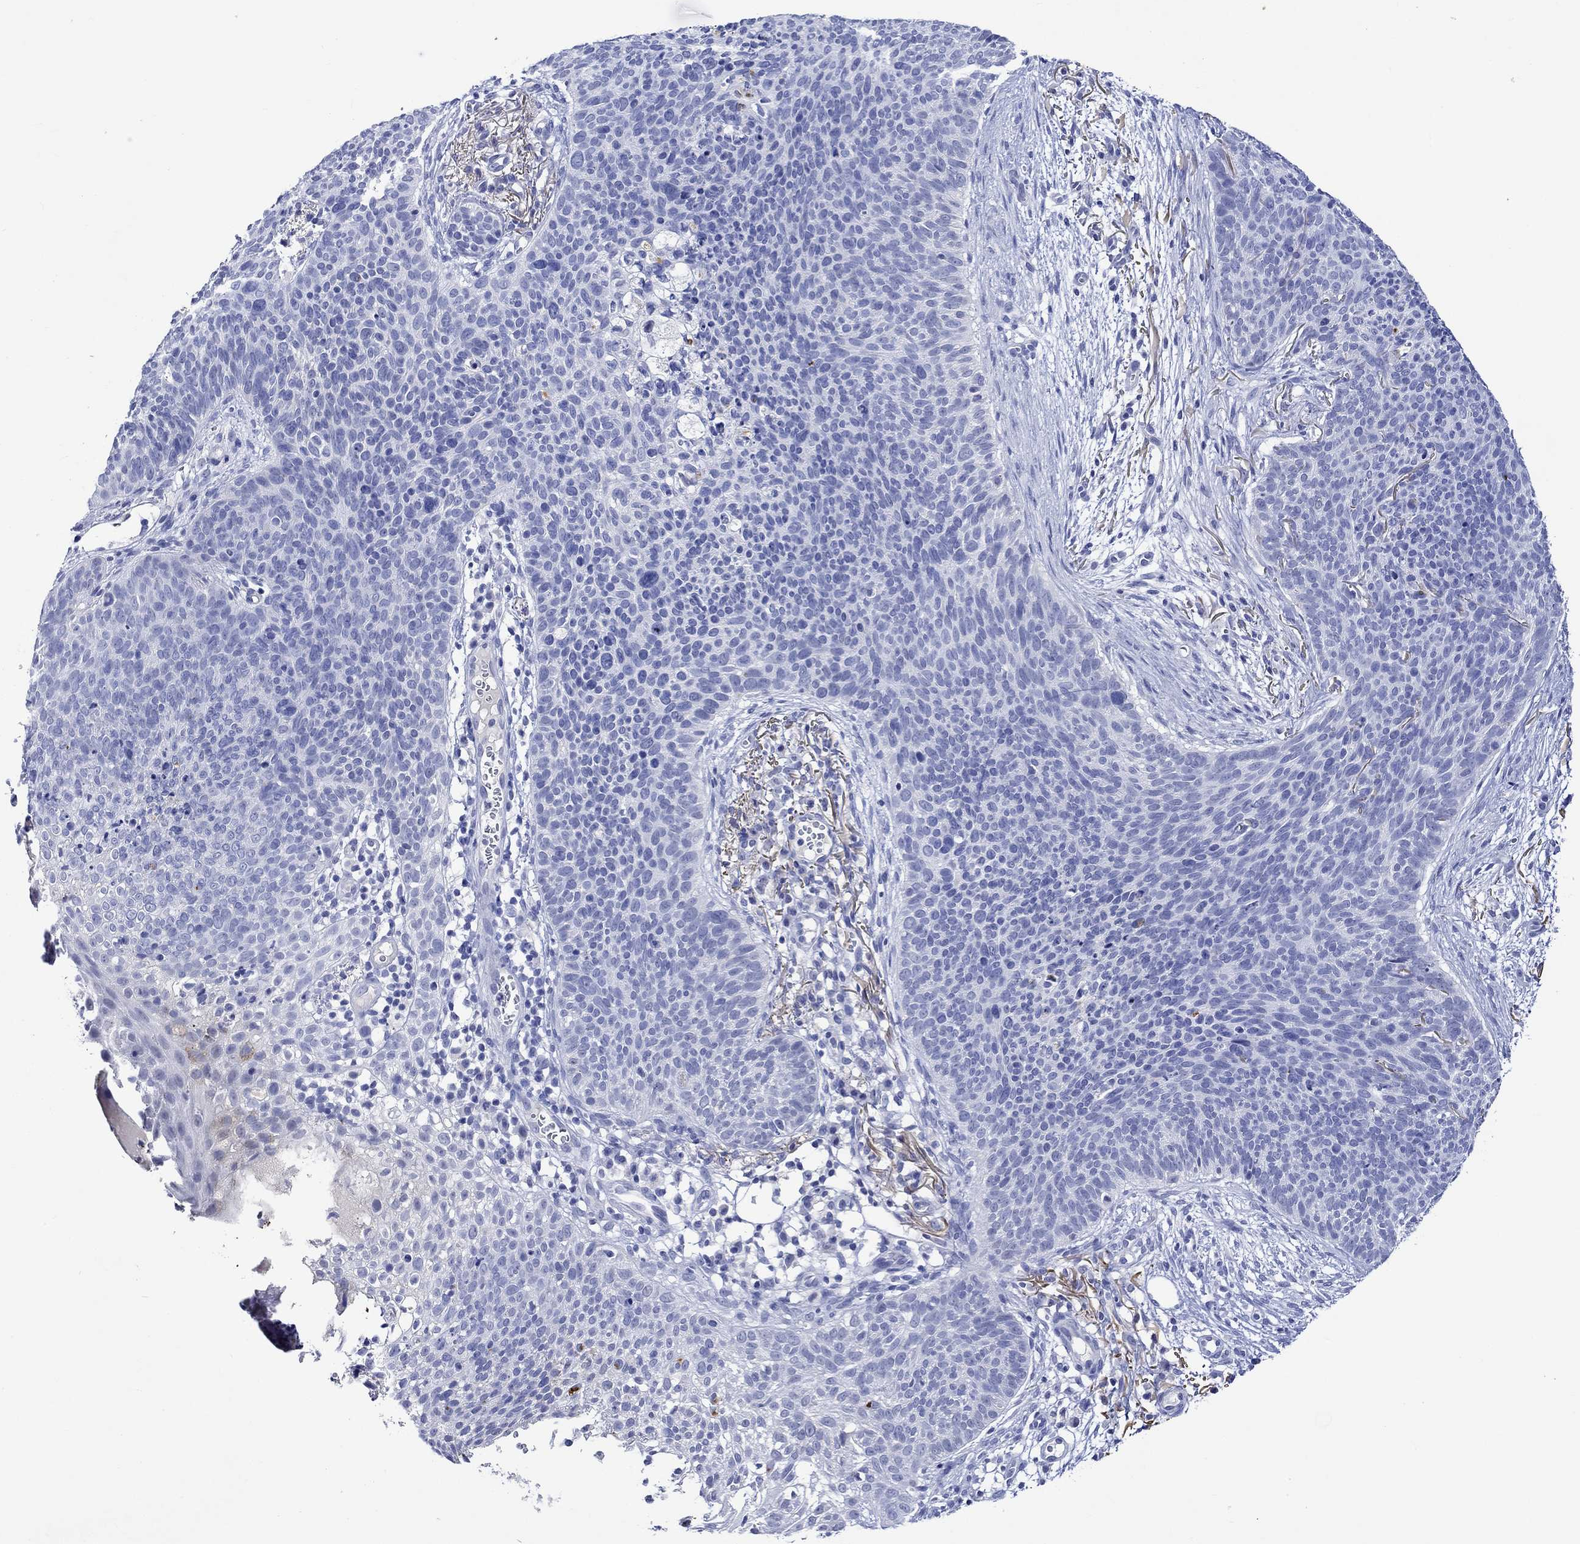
{"staining": {"intensity": "negative", "quantity": "none", "location": "none"}, "tissue": "skin cancer", "cell_type": "Tumor cells", "image_type": "cancer", "snomed": [{"axis": "morphology", "description": "Basal cell carcinoma"}, {"axis": "topography", "description": "Skin"}], "caption": "A high-resolution image shows IHC staining of skin basal cell carcinoma, which shows no significant staining in tumor cells.", "gene": "KLHL35", "patient": {"sex": "male", "age": 64}}